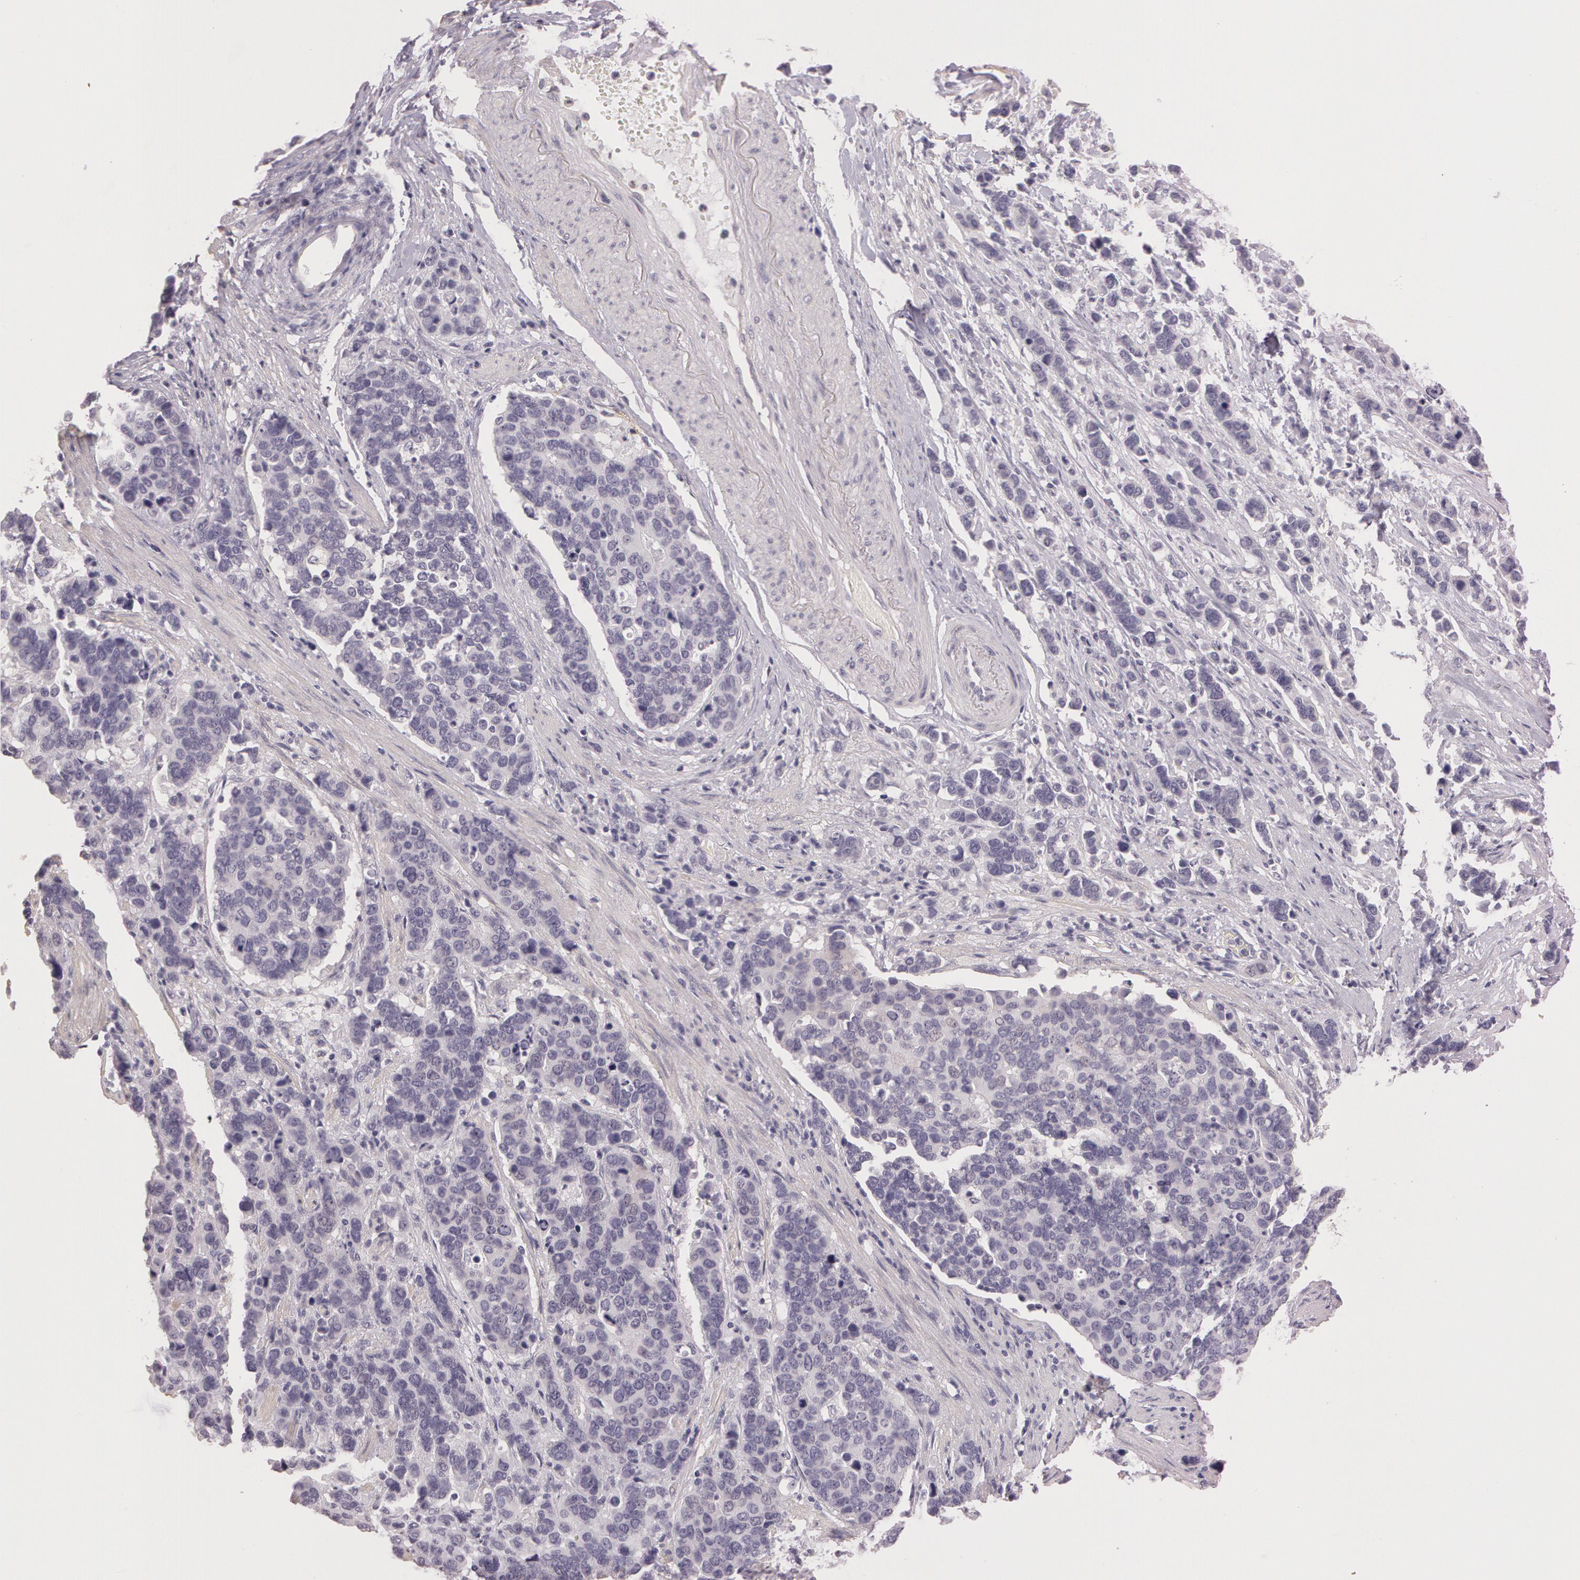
{"staining": {"intensity": "negative", "quantity": "none", "location": "none"}, "tissue": "stomach cancer", "cell_type": "Tumor cells", "image_type": "cancer", "snomed": [{"axis": "morphology", "description": "Adenocarcinoma, NOS"}, {"axis": "topography", "description": "Stomach, upper"}], "caption": "IHC of human stomach adenocarcinoma displays no staining in tumor cells.", "gene": "G2E3", "patient": {"sex": "male", "age": 71}}